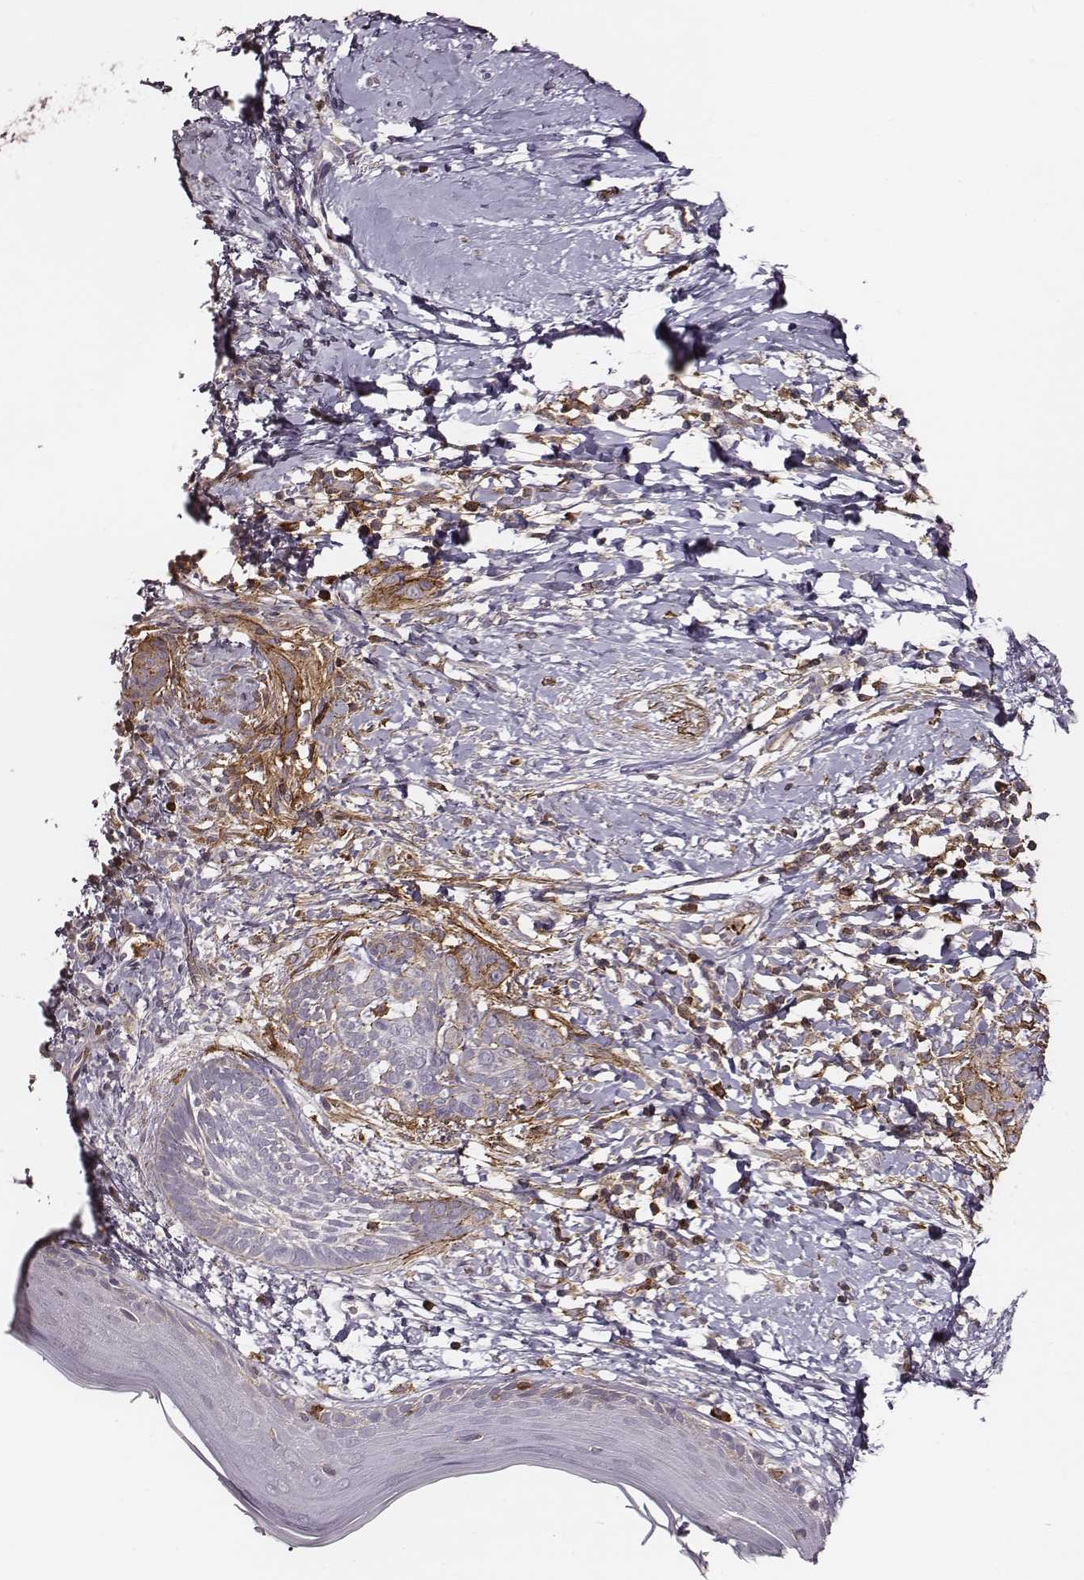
{"staining": {"intensity": "negative", "quantity": "none", "location": "none"}, "tissue": "skin cancer", "cell_type": "Tumor cells", "image_type": "cancer", "snomed": [{"axis": "morphology", "description": "Normal tissue, NOS"}, {"axis": "morphology", "description": "Basal cell carcinoma"}, {"axis": "topography", "description": "Skin"}], "caption": "An IHC image of skin cancer is shown. There is no staining in tumor cells of skin cancer.", "gene": "ZYX", "patient": {"sex": "male", "age": 84}}